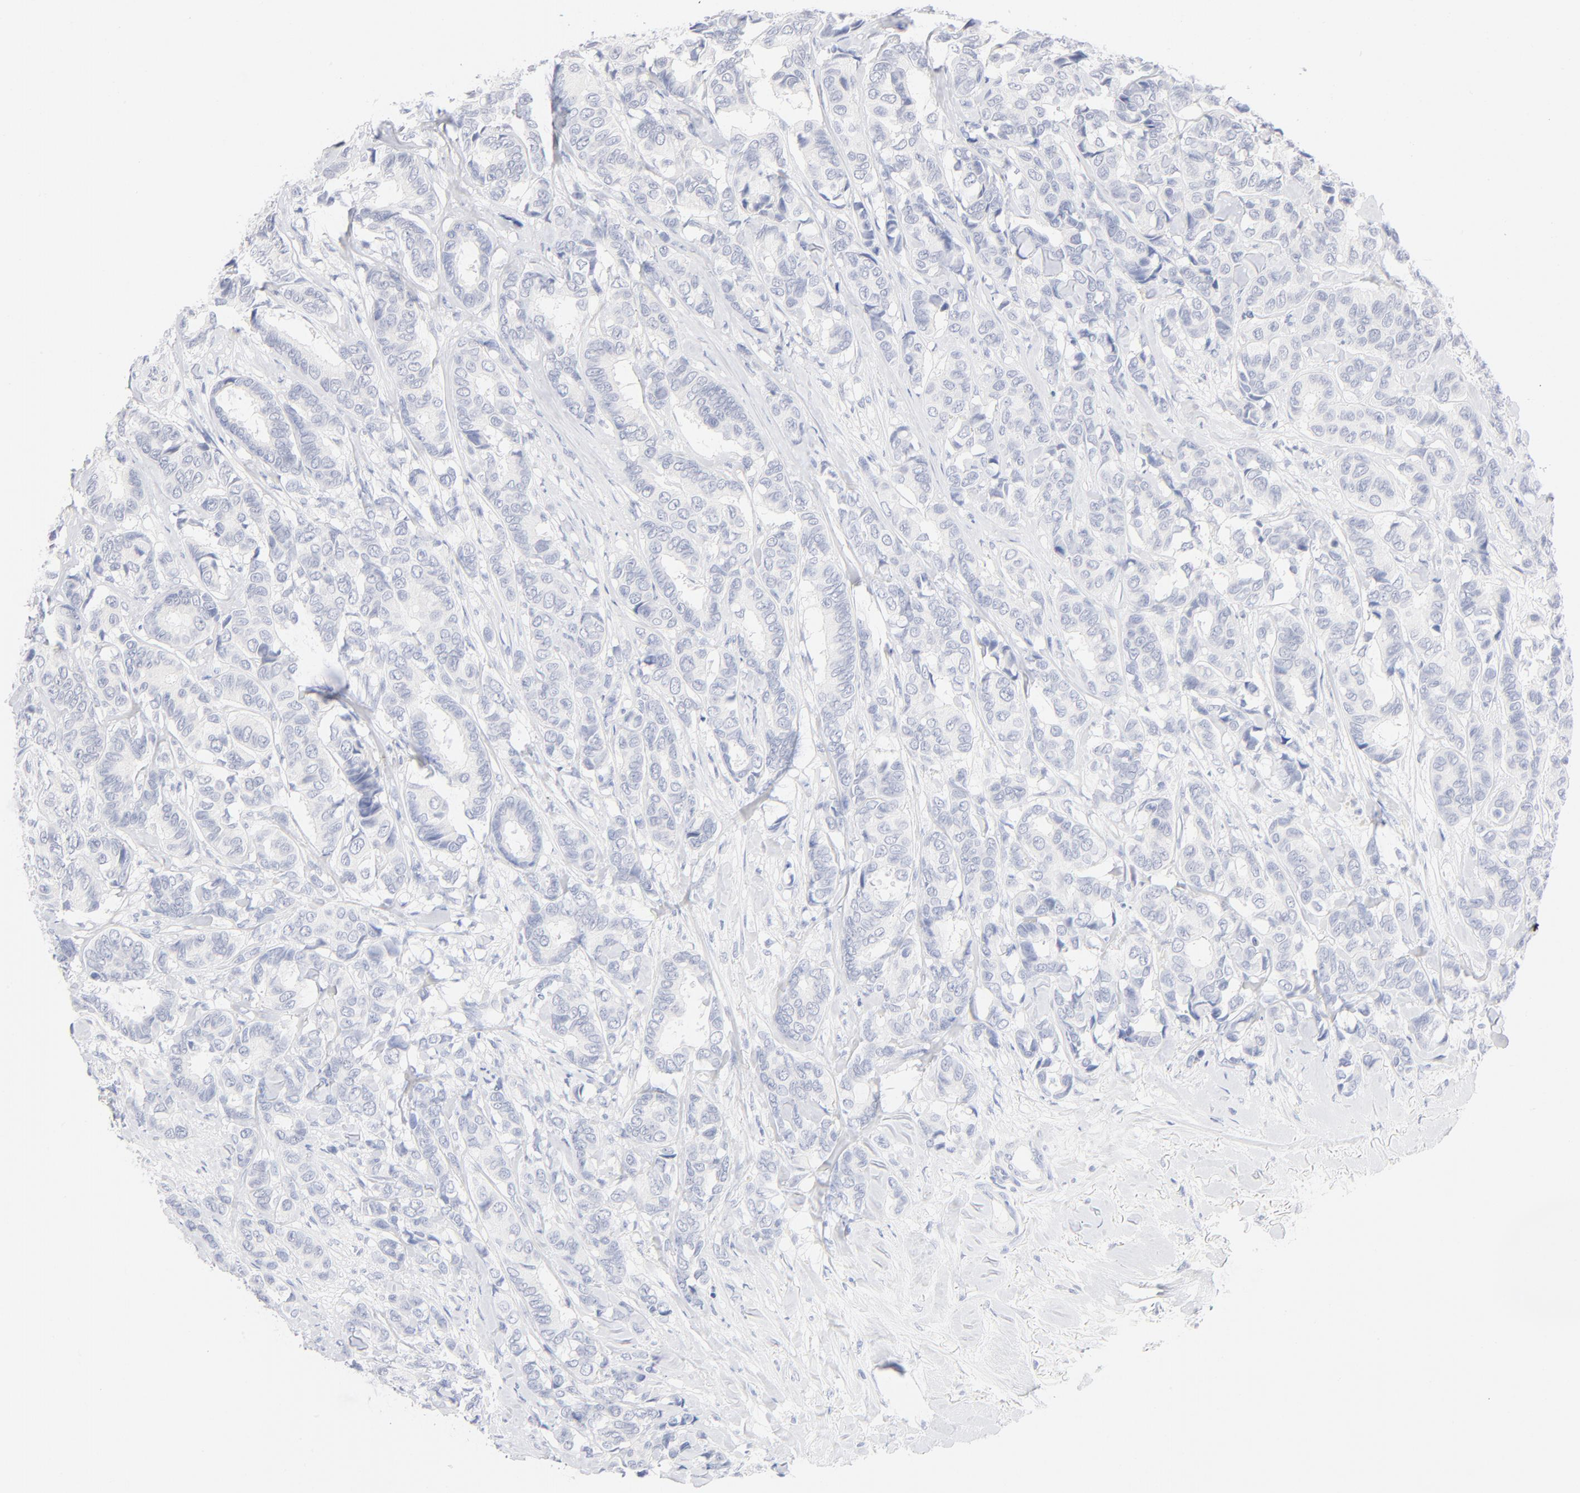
{"staining": {"intensity": "negative", "quantity": "none", "location": "none"}, "tissue": "breast cancer", "cell_type": "Tumor cells", "image_type": "cancer", "snomed": [{"axis": "morphology", "description": "Duct carcinoma"}, {"axis": "topography", "description": "Breast"}], "caption": "Human invasive ductal carcinoma (breast) stained for a protein using immunohistochemistry (IHC) demonstrates no staining in tumor cells.", "gene": "ONECUT1", "patient": {"sex": "female", "age": 87}}